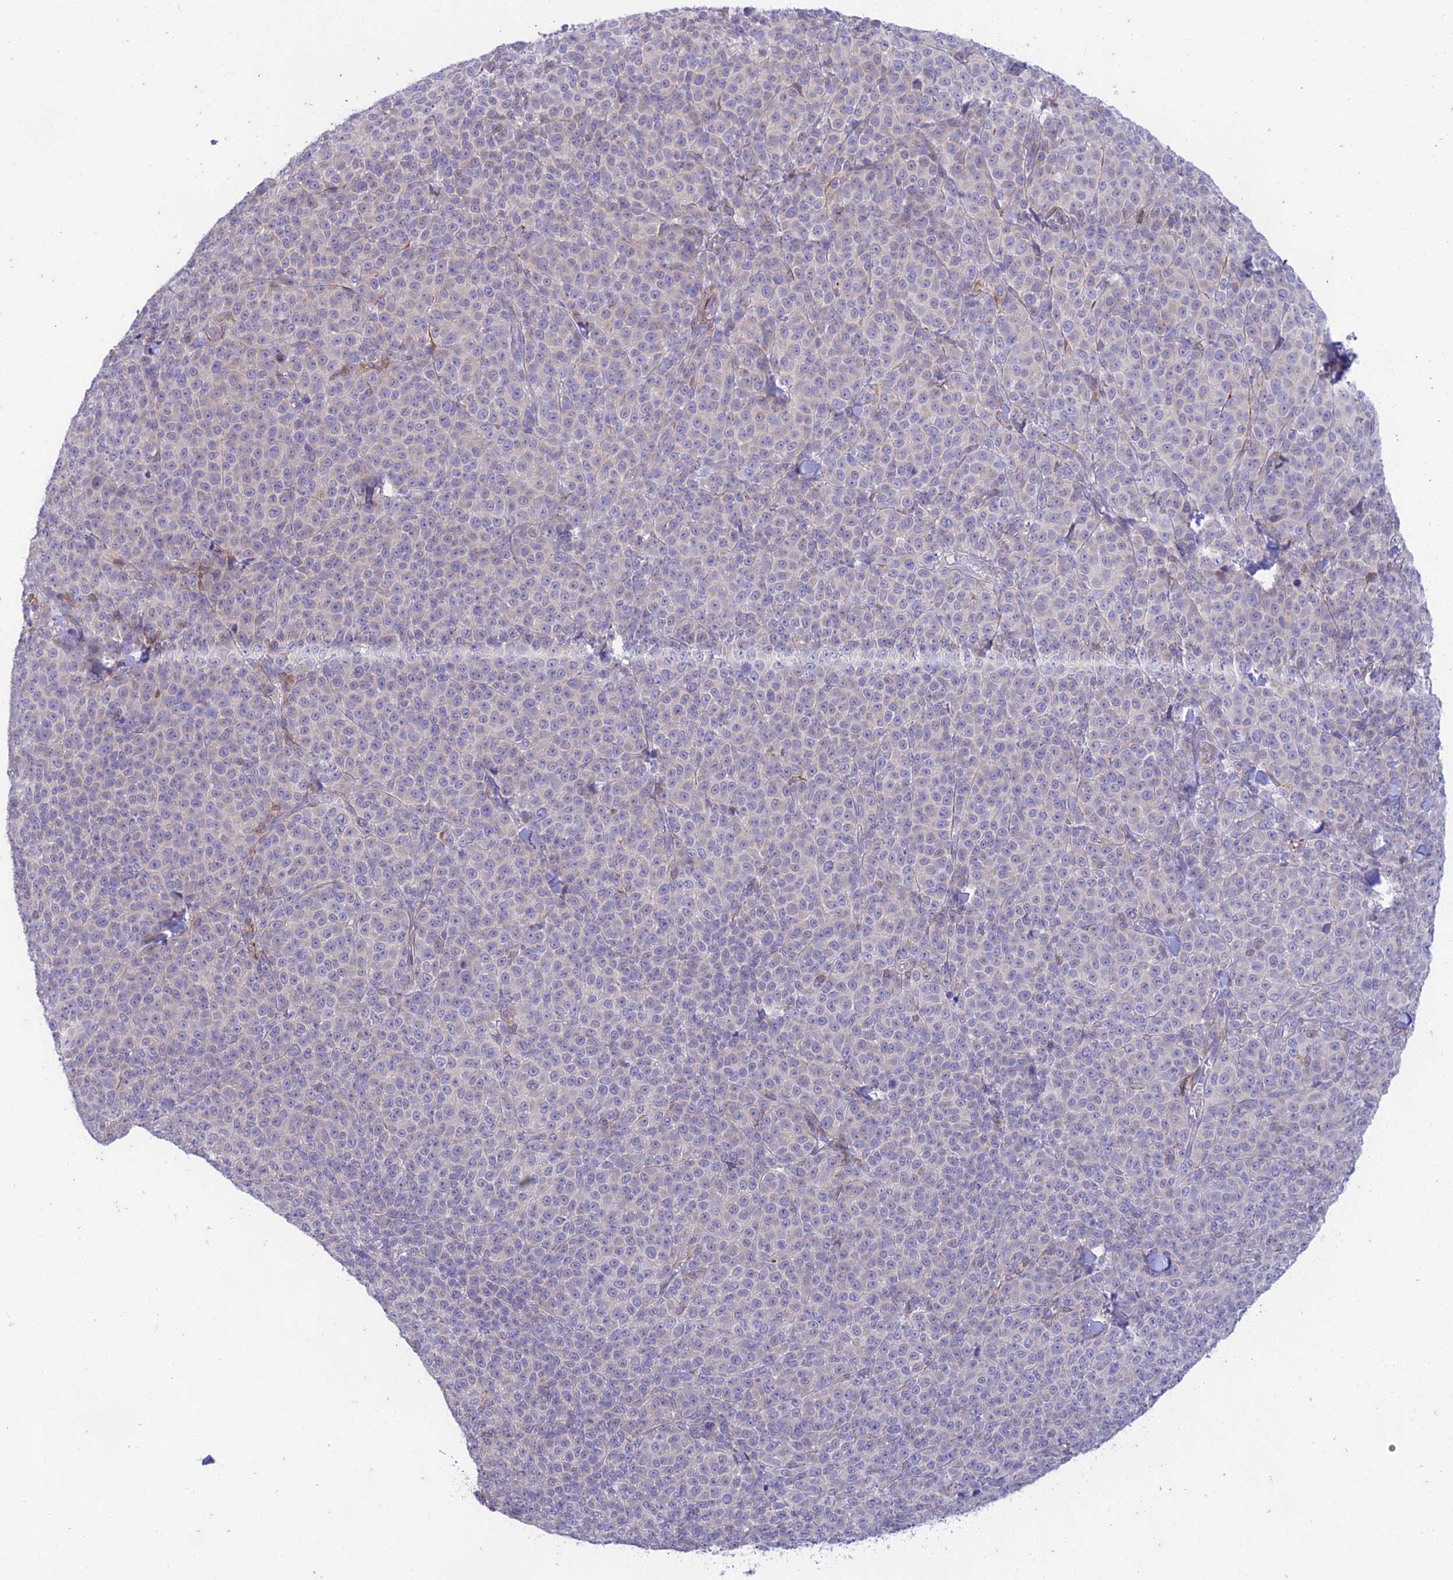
{"staining": {"intensity": "negative", "quantity": "none", "location": "none"}, "tissue": "melanoma", "cell_type": "Tumor cells", "image_type": "cancer", "snomed": [{"axis": "morphology", "description": "Normal tissue, NOS"}, {"axis": "morphology", "description": "Malignant melanoma, NOS"}, {"axis": "topography", "description": "Skin"}], "caption": "A photomicrograph of melanoma stained for a protein demonstrates no brown staining in tumor cells.", "gene": "PTCD2", "patient": {"sex": "female", "age": 34}}